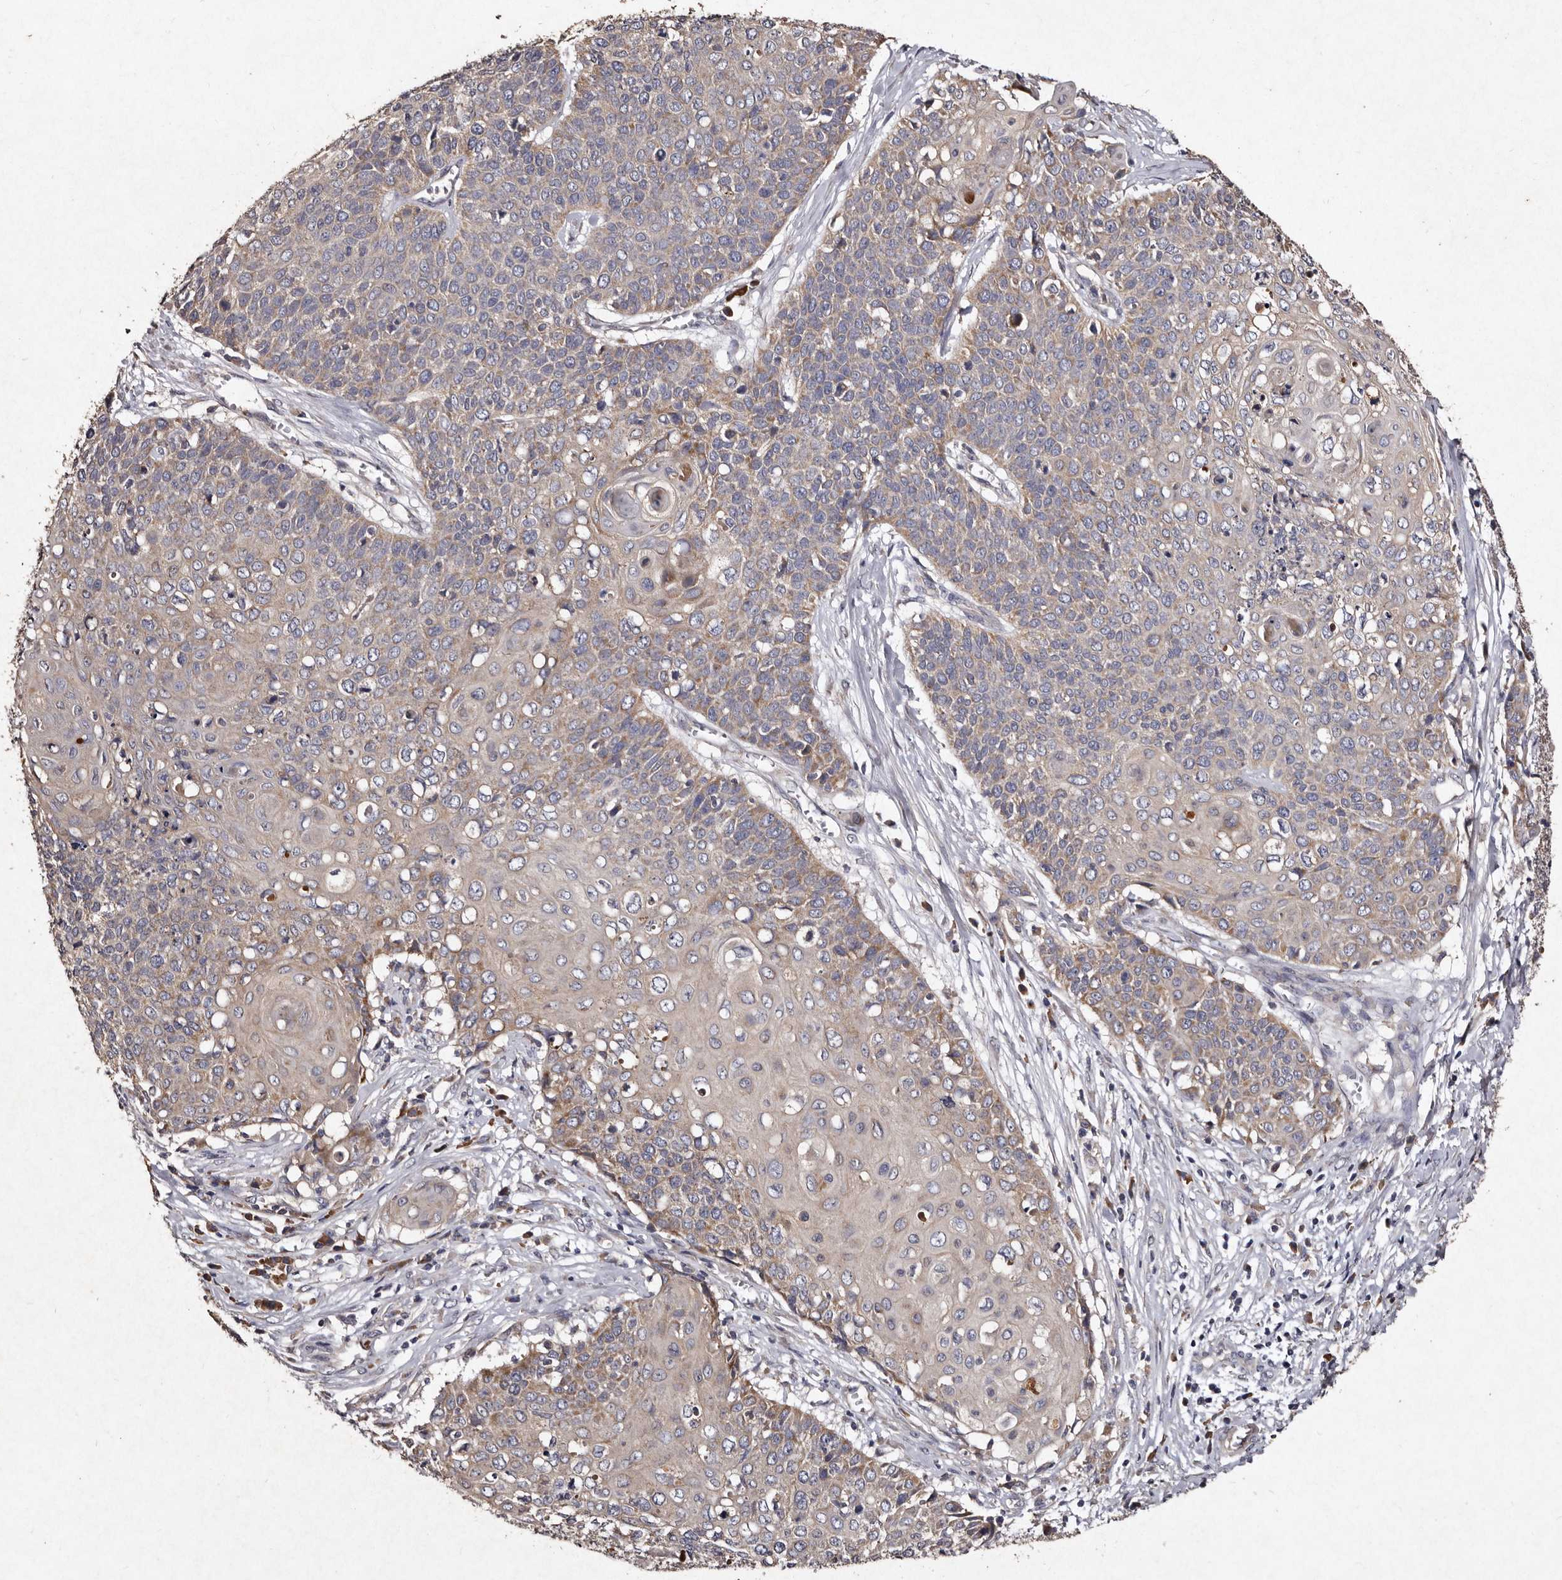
{"staining": {"intensity": "weak", "quantity": "25%-75%", "location": "cytoplasmic/membranous"}, "tissue": "cervical cancer", "cell_type": "Tumor cells", "image_type": "cancer", "snomed": [{"axis": "morphology", "description": "Squamous cell carcinoma, NOS"}, {"axis": "topography", "description": "Cervix"}], "caption": "IHC (DAB) staining of cervical cancer (squamous cell carcinoma) reveals weak cytoplasmic/membranous protein expression in about 25%-75% of tumor cells.", "gene": "TFB1M", "patient": {"sex": "female", "age": 39}}